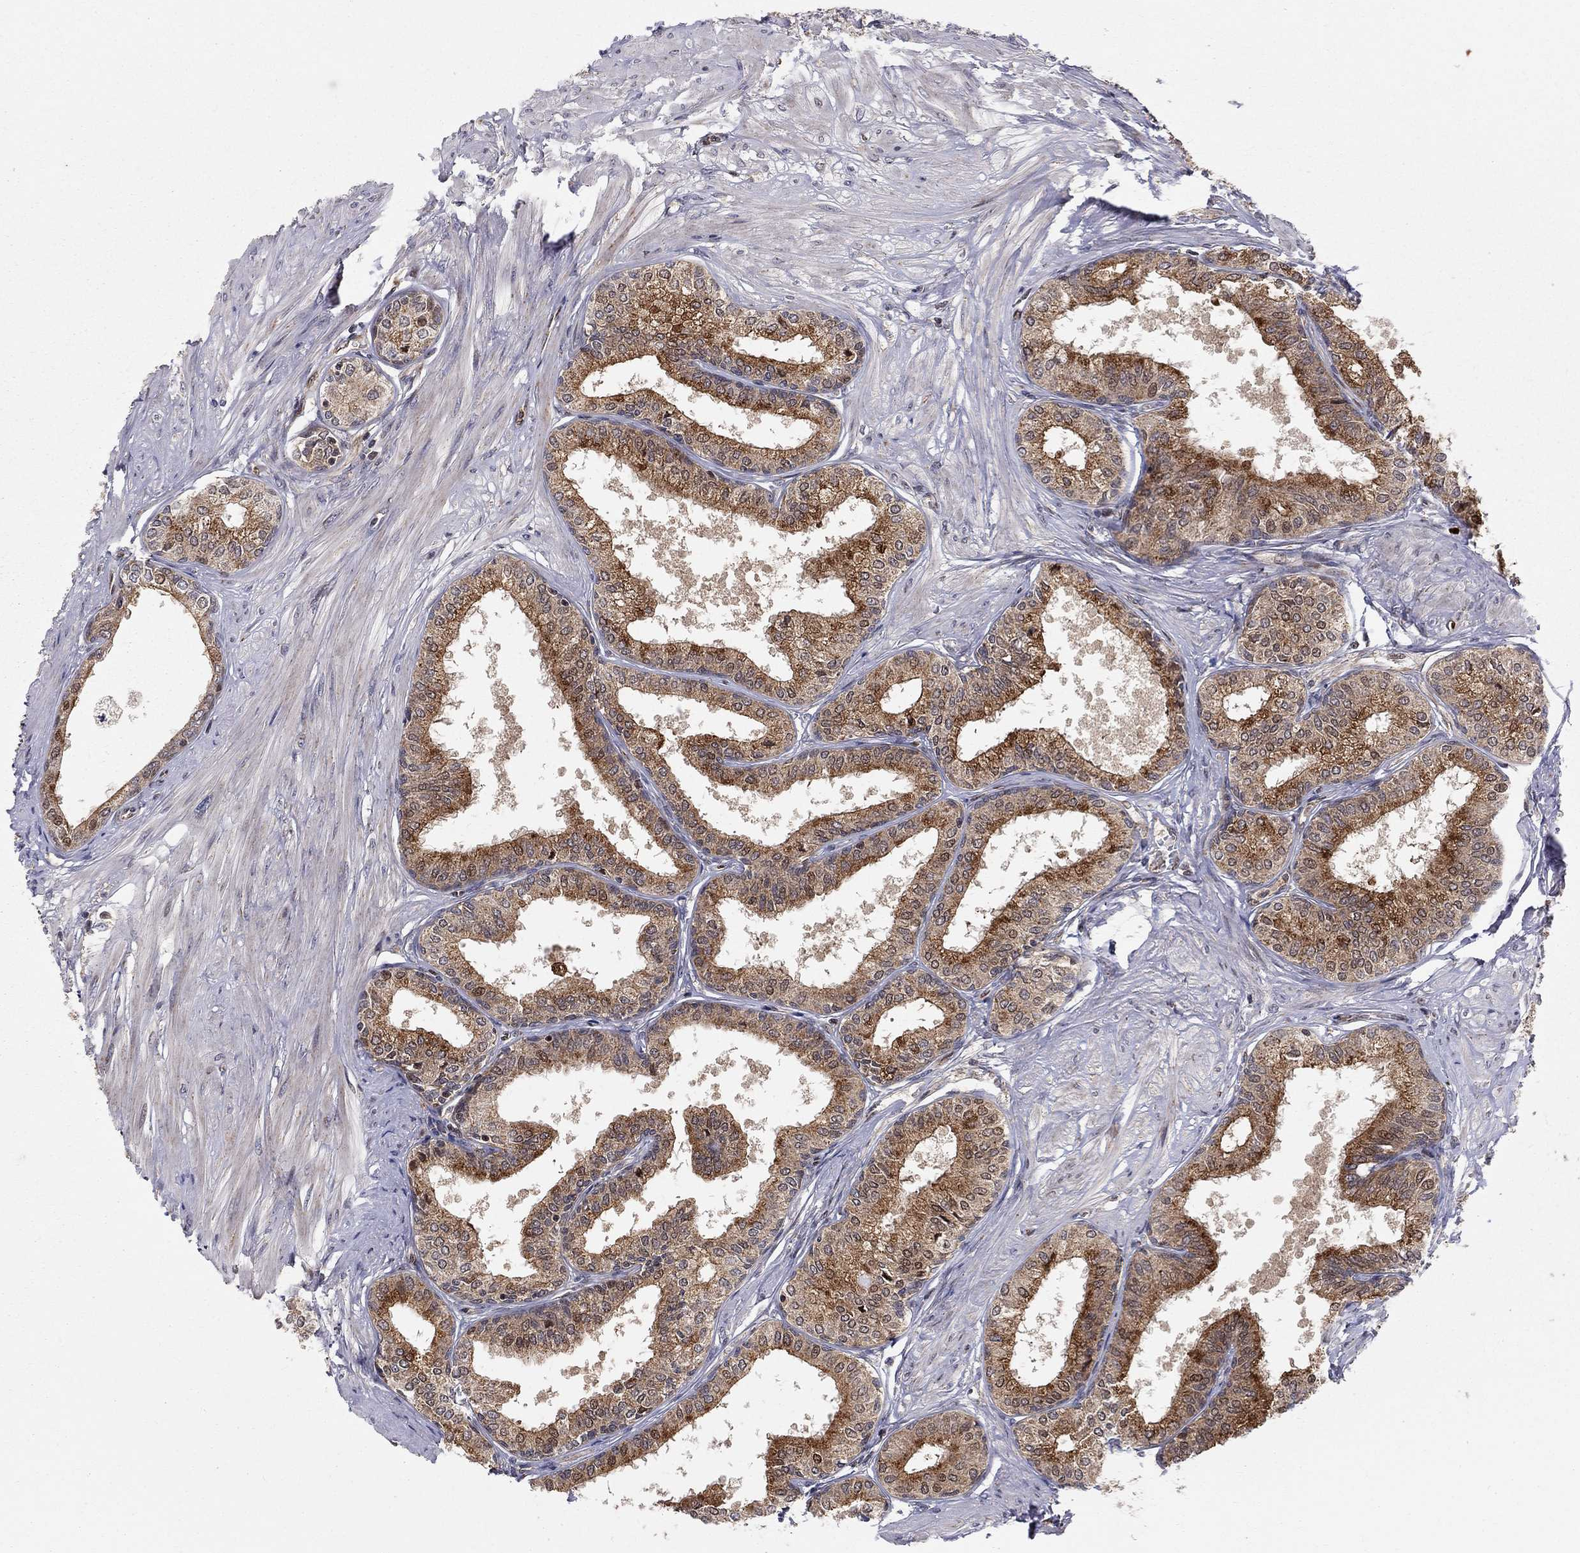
{"staining": {"intensity": "strong", "quantity": "25%-75%", "location": "cytoplasmic/membranous,nuclear"}, "tissue": "prostate", "cell_type": "Glandular cells", "image_type": "normal", "snomed": [{"axis": "morphology", "description": "Normal tissue, NOS"}, {"axis": "topography", "description": "Prostate"}], "caption": "This photomicrograph exhibits IHC staining of unremarkable prostate, with high strong cytoplasmic/membranous,nuclear expression in about 25%-75% of glandular cells.", "gene": "ELOB", "patient": {"sex": "male", "age": 63}}